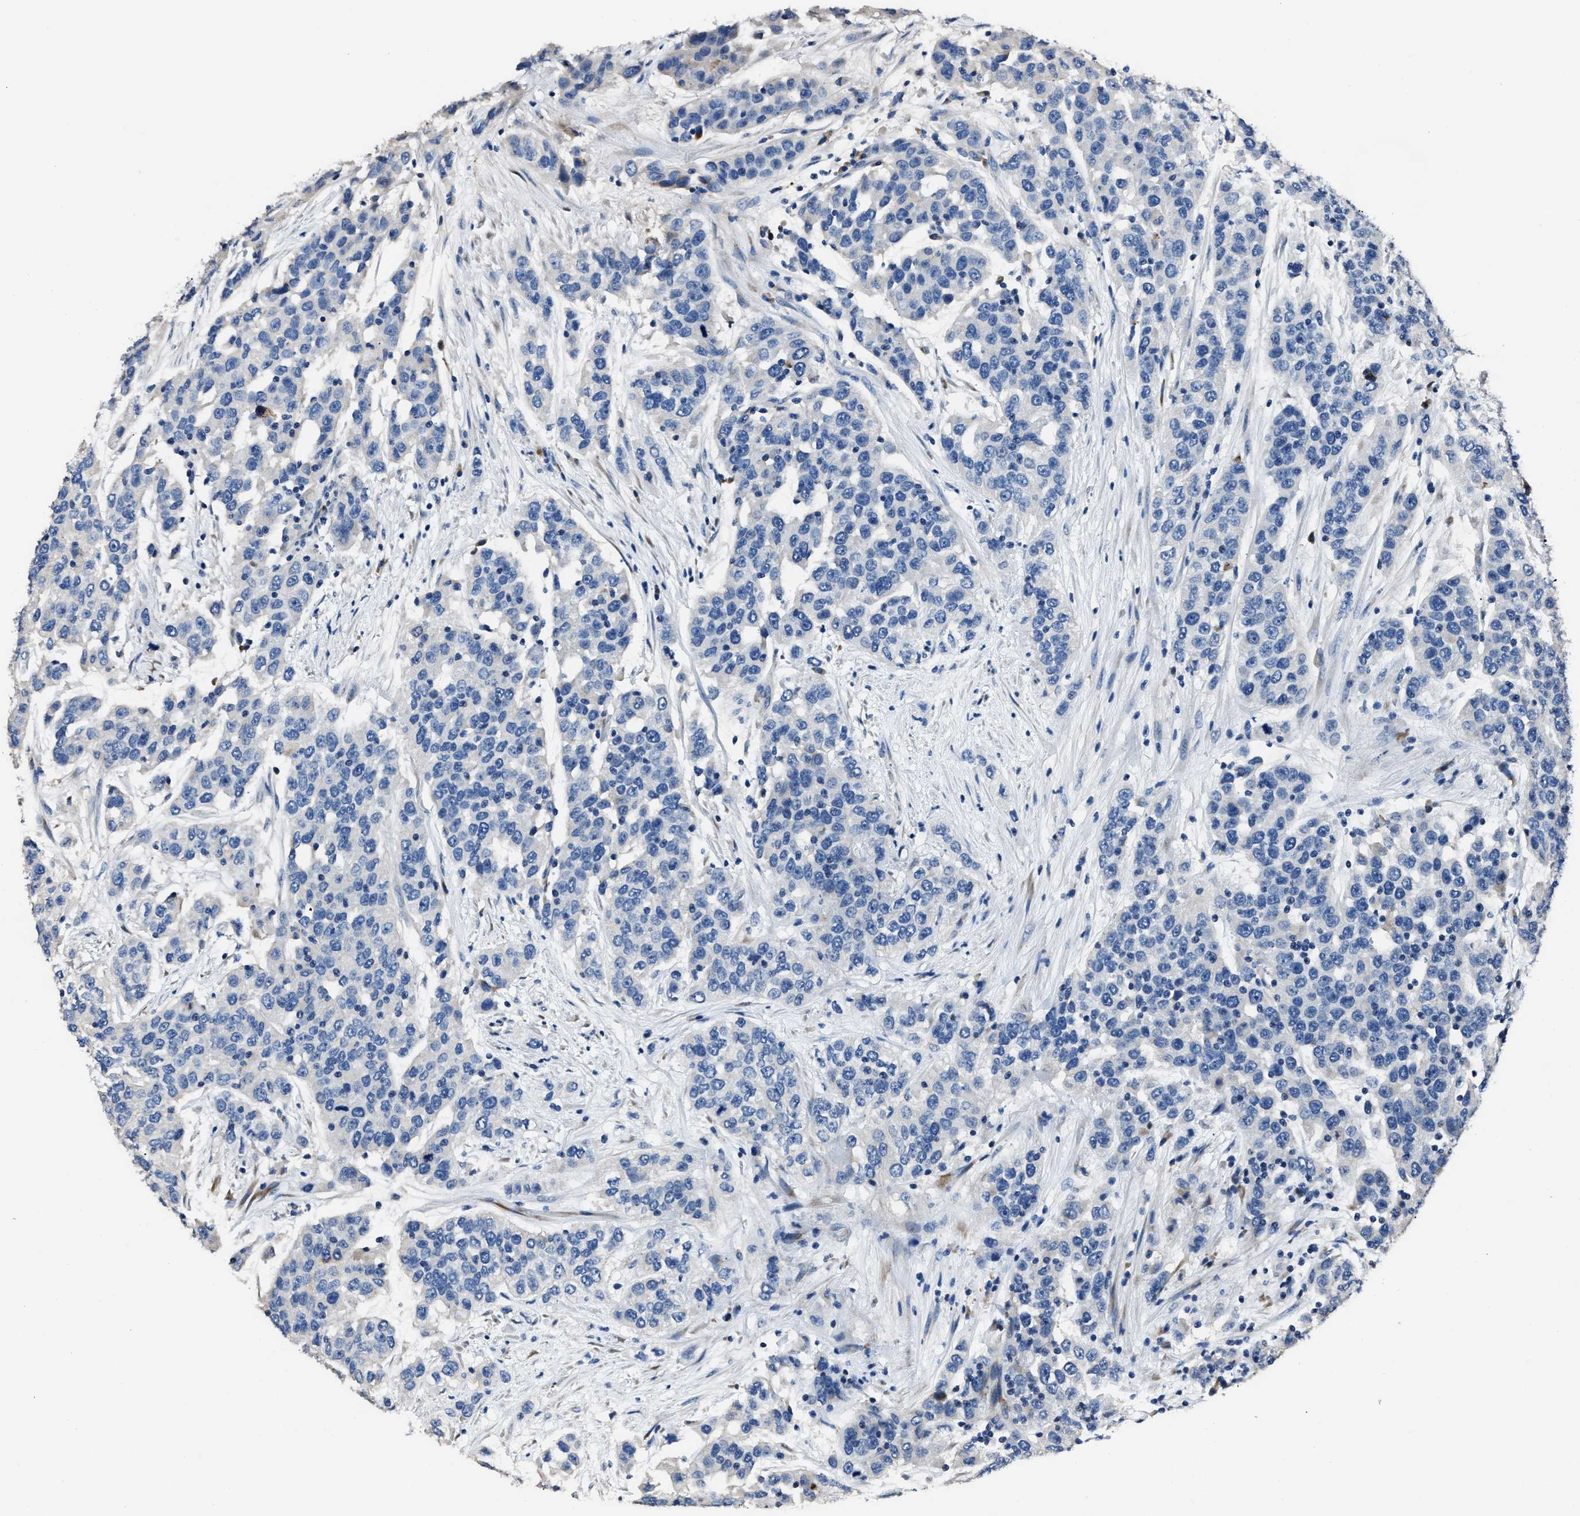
{"staining": {"intensity": "negative", "quantity": "none", "location": "none"}, "tissue": "urothelial cancer", "cell_type": "Tumor cells", "image_type": "cancer", "snomed": [{"axis": "morphology", "description": "Urothelial carcinoma, High grade"}, {"axis": "topography", "description": "Urinary bladder"}], "caption": "High power microscopy image of an immunohistochemistry (IHC) image of urothelial cancer, revealing no significant expression in tumor cells. (DAB (3,3'-diaminobenzidine) immunohistochemistry (IHC) visualized using brightfield microscopy, high magnification).", "gene": "DNAJC24", "patient": {"sex": "female", "age": 80}}